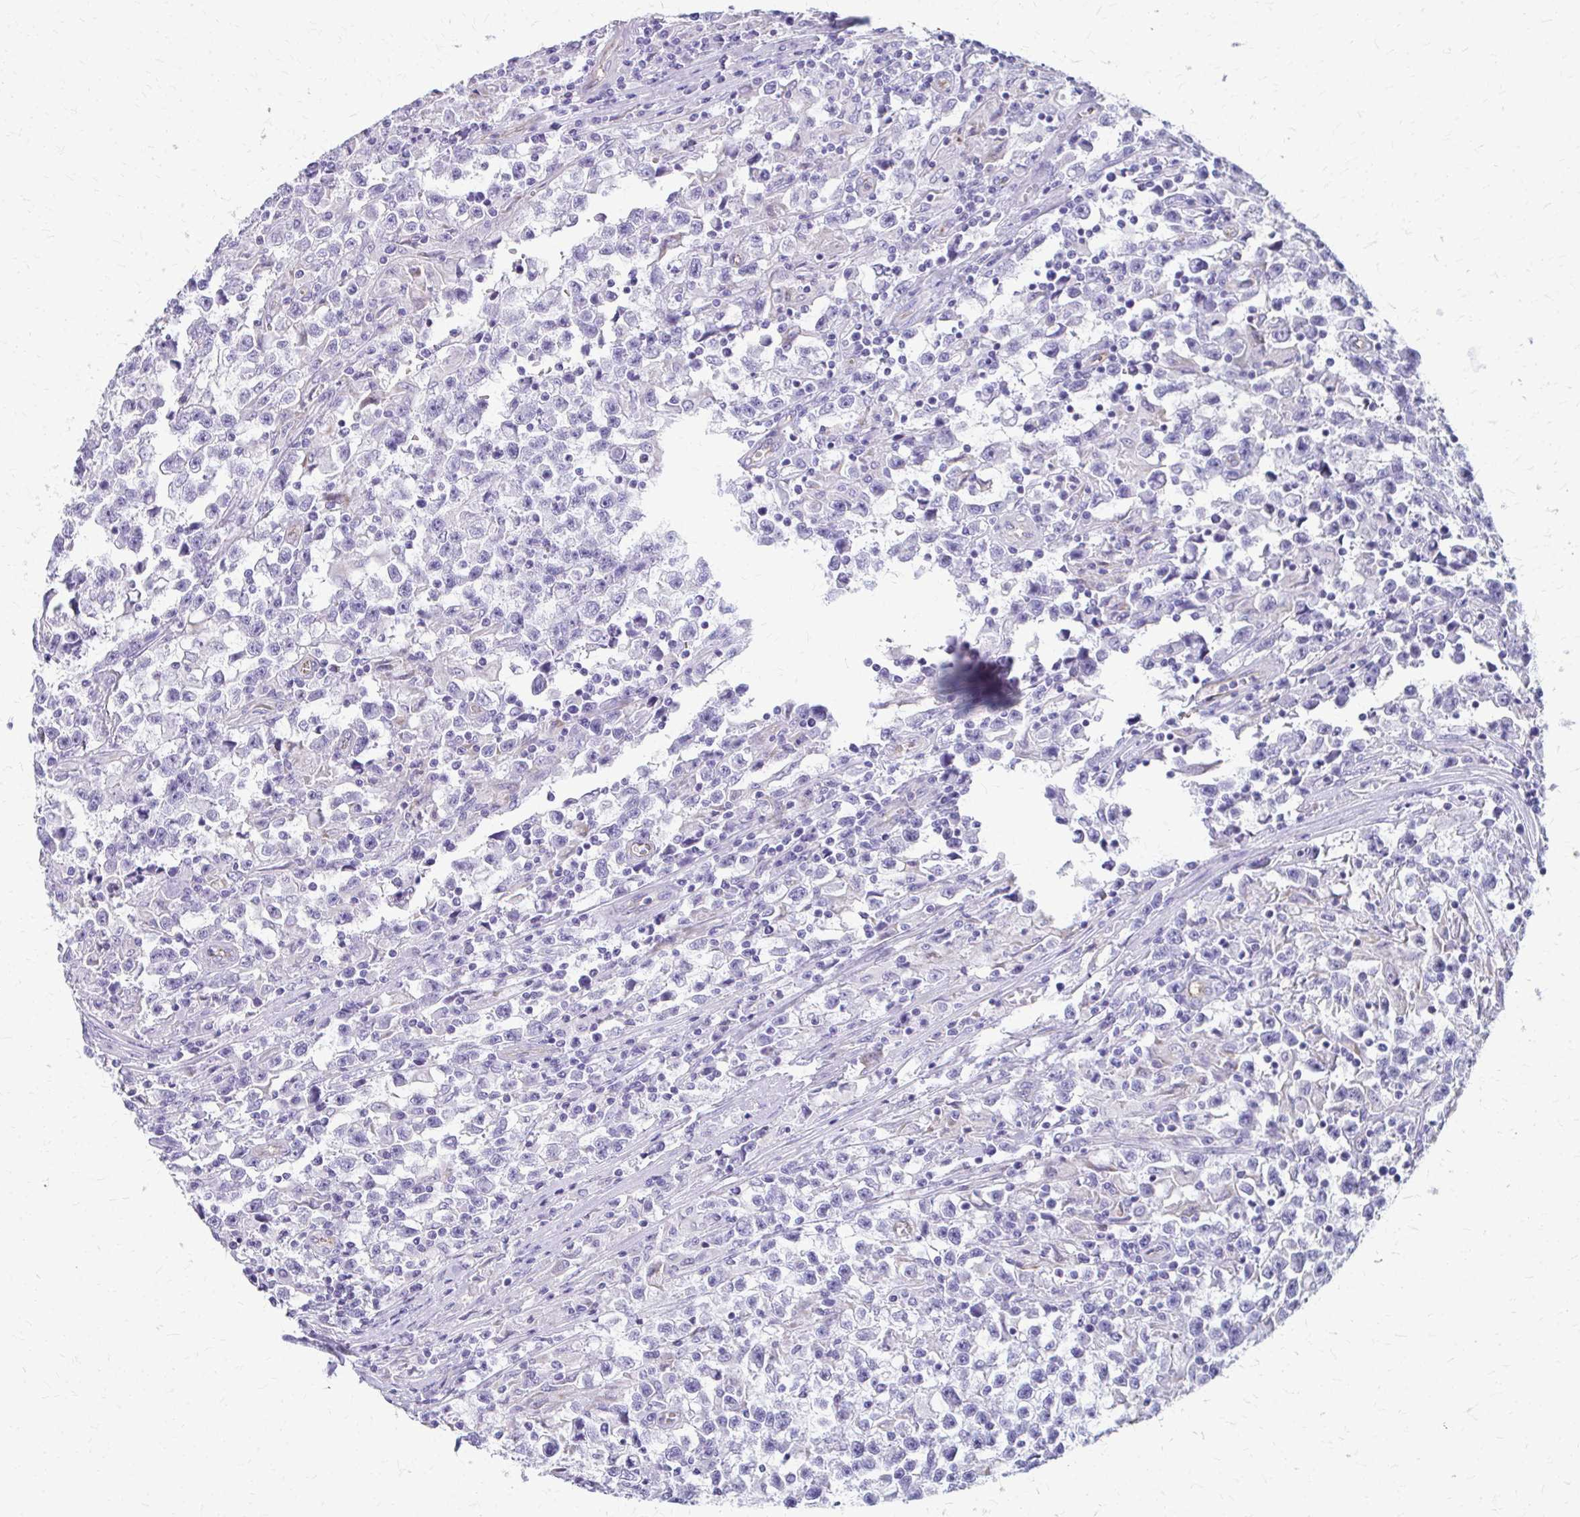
{"staining": {"intensity": "negative", "quantity": "none", "location": "none"}, "tissue": "testis cancer", "cell_type": "Tumor cells", "image_type": "cancer", "snomed": [{"axis": "morphology", "description": "Seminoma, NOS"}, {"axis": "topography", "description": "Testis"}], "caption": "An image of testis seminoma stained for a protein reveals no brown staining in tumor cells.", "gene": "TPSG1", "patient": {"sex": "male", "age": 31}}